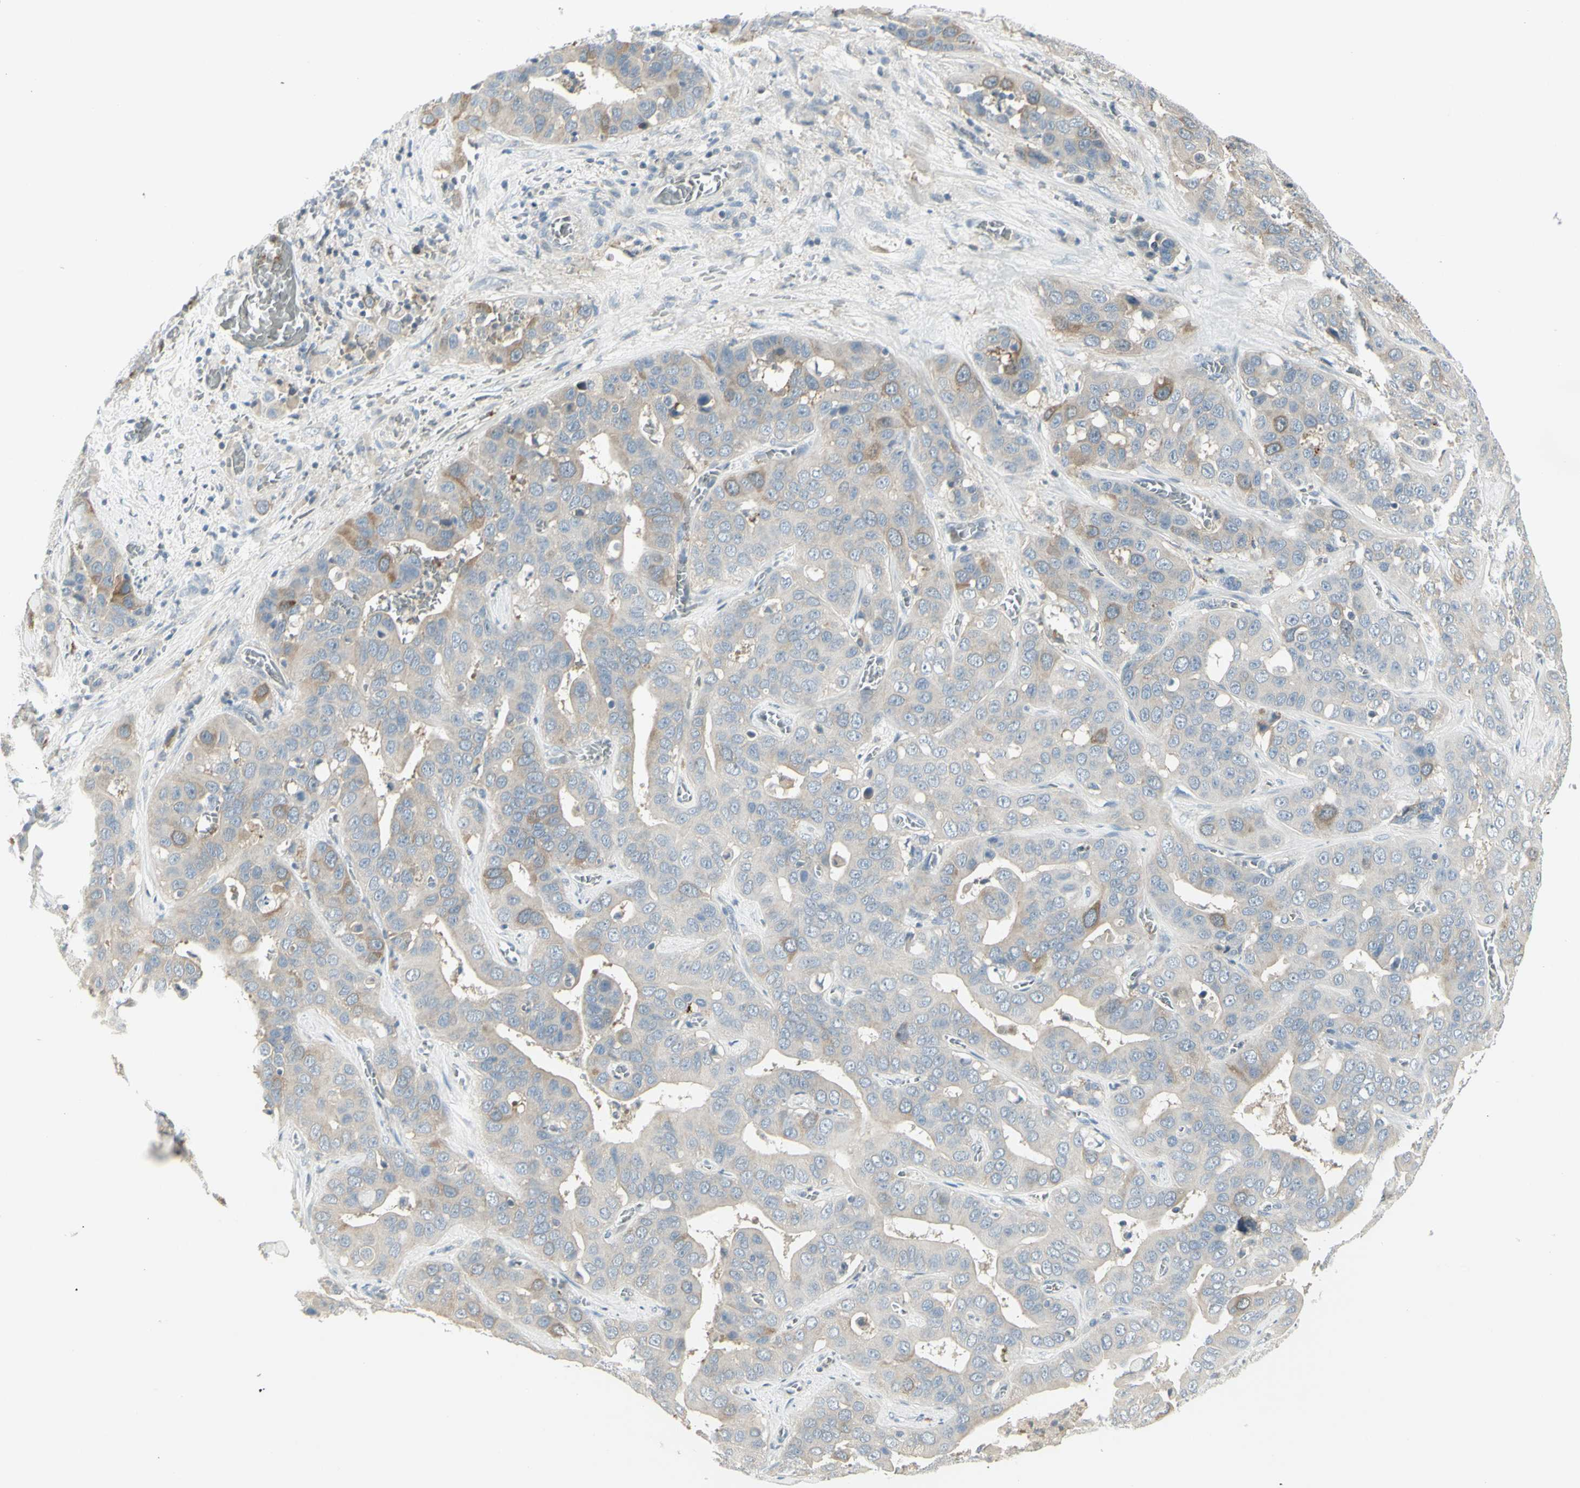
{"staining": {"intensity": "weak", "quantity": "<25%", "location": "cytoplasmic/membranous"}, "tissue": "liver cancer", "cell_type": "Tumor cells", "image_type": "cancer", "snomed": [{"axis": "morphology", "description": "Cholangiocarcinoma"}, {"axis": "topography", "description": "Liver"}], "caption": "This is an IHC image of liver cholangiocarcinoma. There is no staining in tumor cells.", "gene": "CCNB2", "patient": {"sex": "female", "age": 52}}